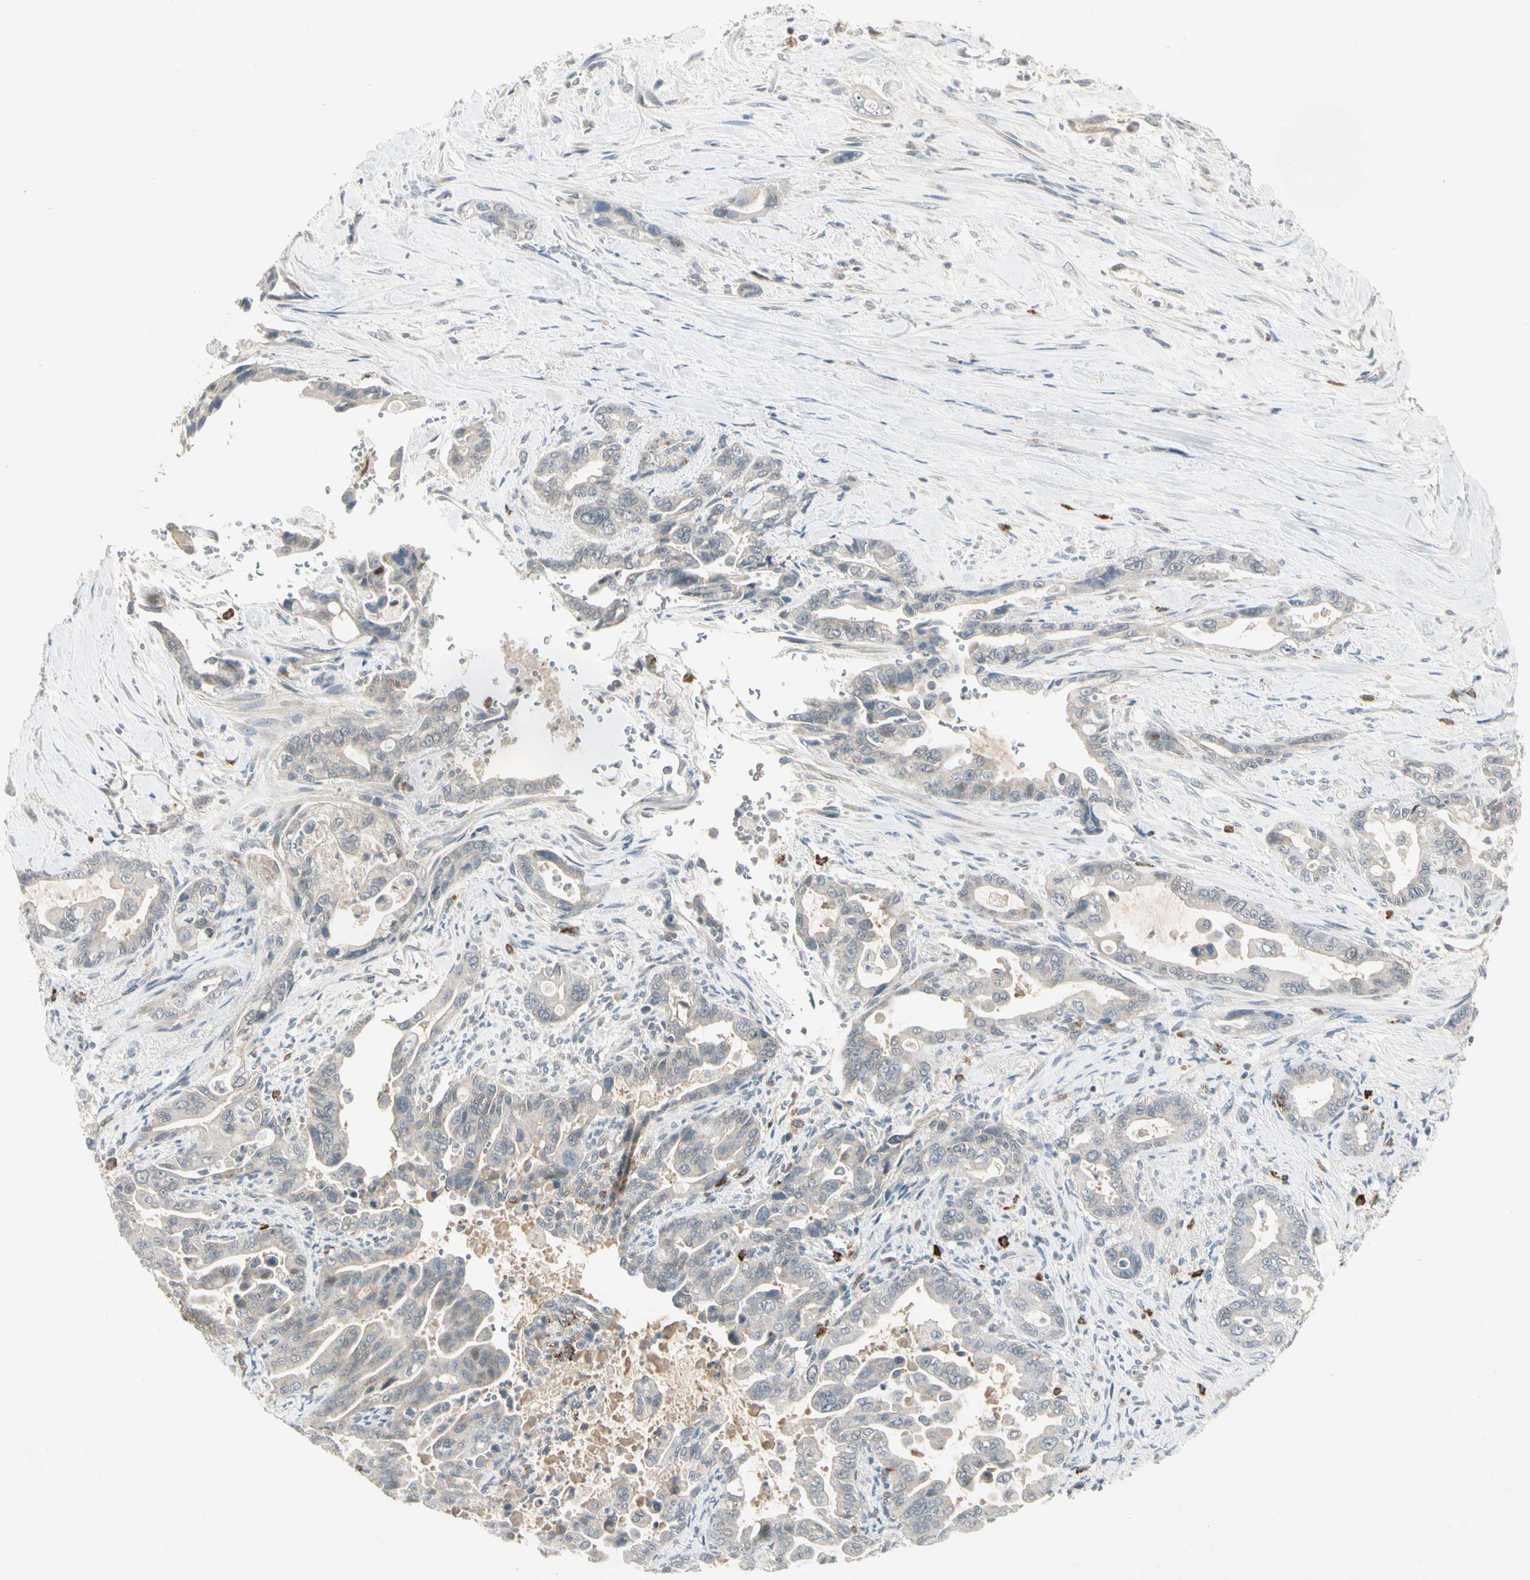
{"staining": {"intensity": "negative", "quantity": "none", "location": "none"}, "tissue": "pancreatic cancer", "cell_type": "Tumor cells", "image_type": "cancer", "snomed": [{"axis": "morphology", "description": "Adenocarcinoma, NOS"}, {"axis": "topography", "description": "Pancreas"}], "caption": "A micrograph of pancreatic cancer stained for a protein reveals no brown staining in tumor cells.", "gene": "ICAM5", "patient": {"sex": "male", "age": 70}}